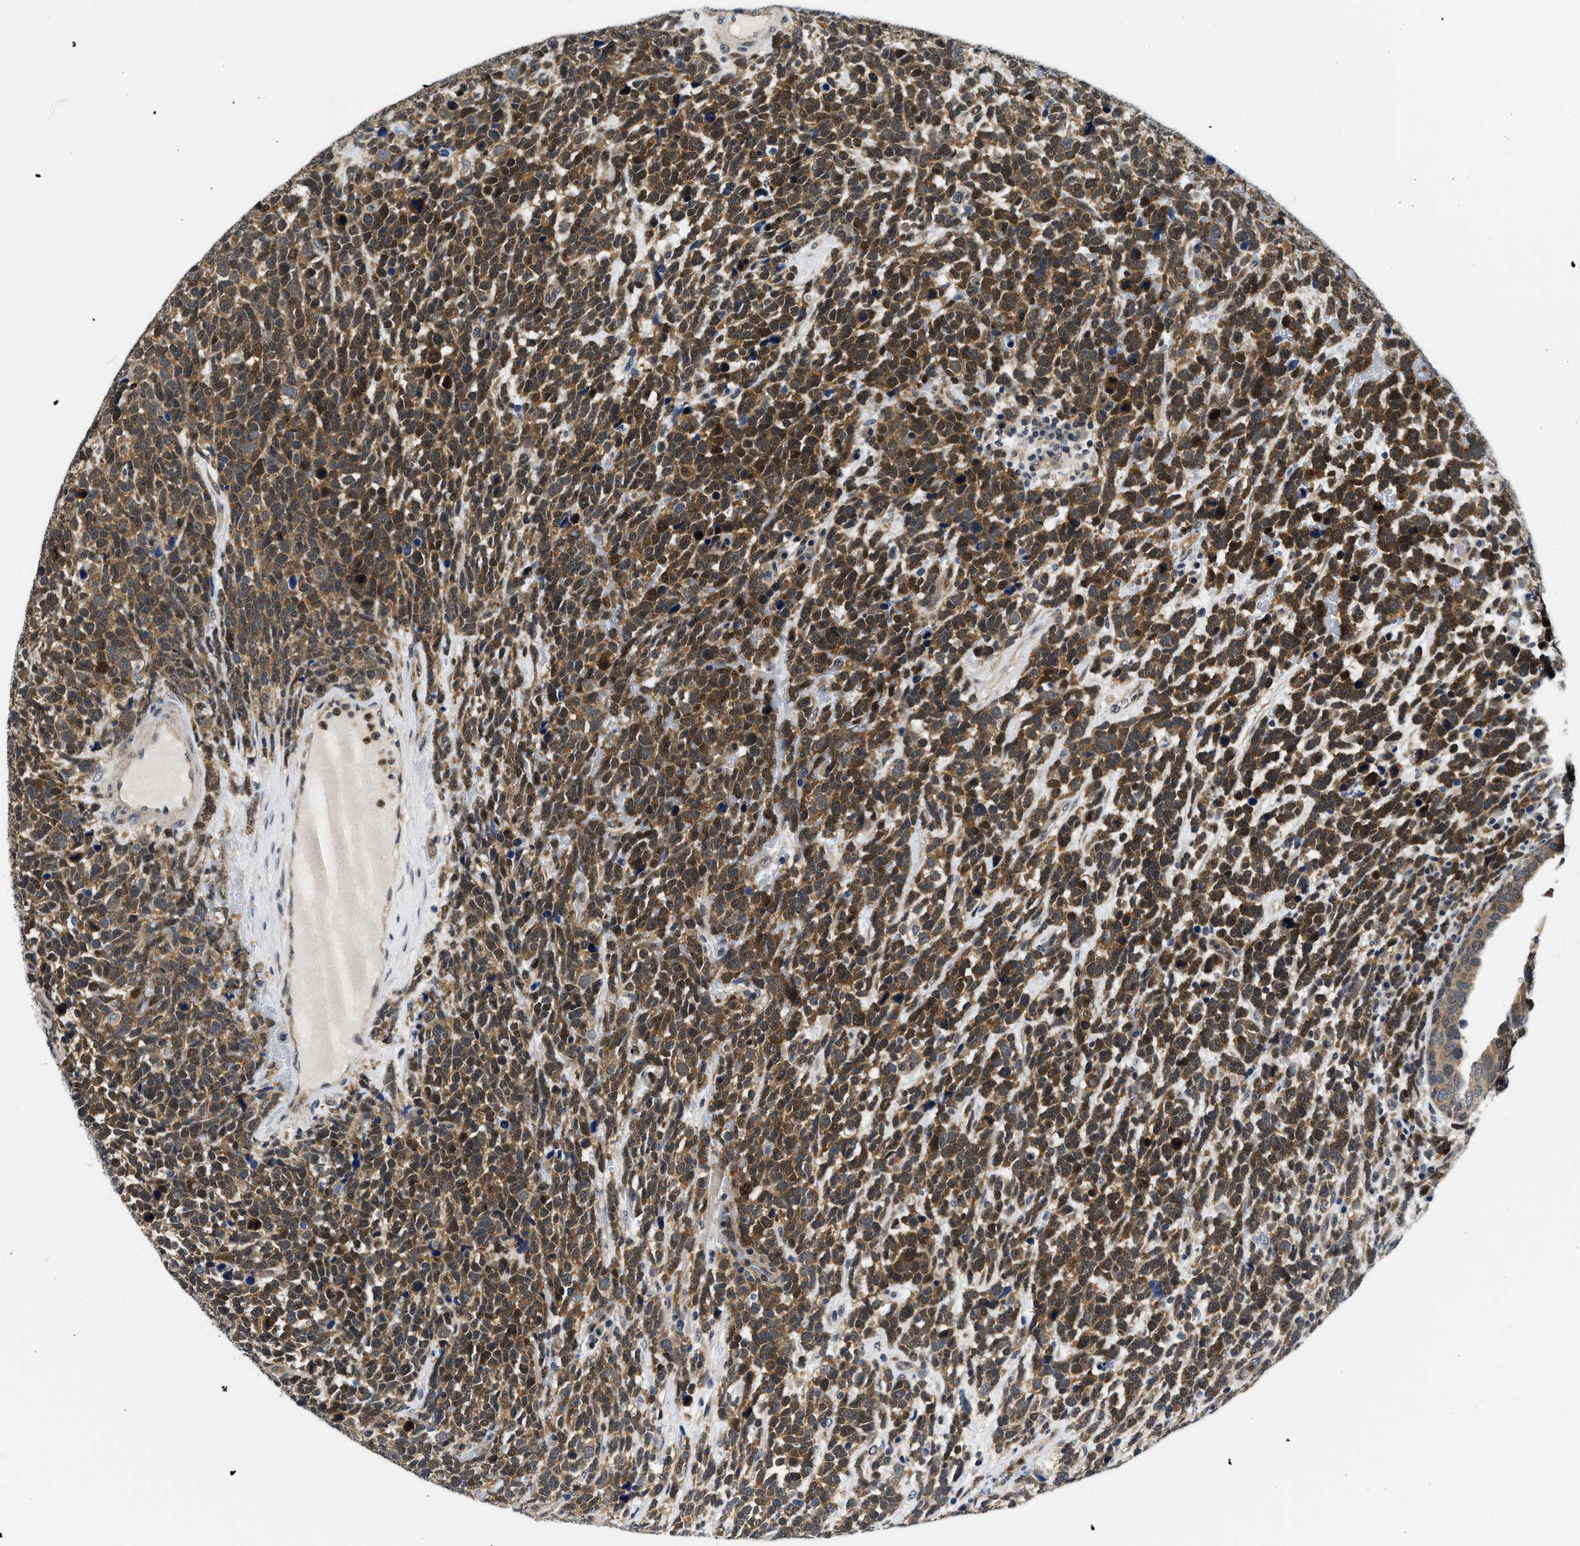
{"staining": {"intensity": "strong", "quantity": ">75%", "location": "cytoplasmic/membranous,nuclear"}, "tissue": "urothelial cancer", "cell_type": "Tumor cells", "image_type": "cancer", "snomed": [{"axis": "morphology", "description": "Urothelial carcinoma, High grade"}, {"axis": "topography", "description": "Urinary bladder"}], "caption": "Urothelial cancer was stained to show a protein in brown. There is high levels of strong cytoplasmic/membranous and nuclear expression in about >75% of tumor cells.", "gene": "SMAD4", "patient": {"sex": "female", "age": 82}}